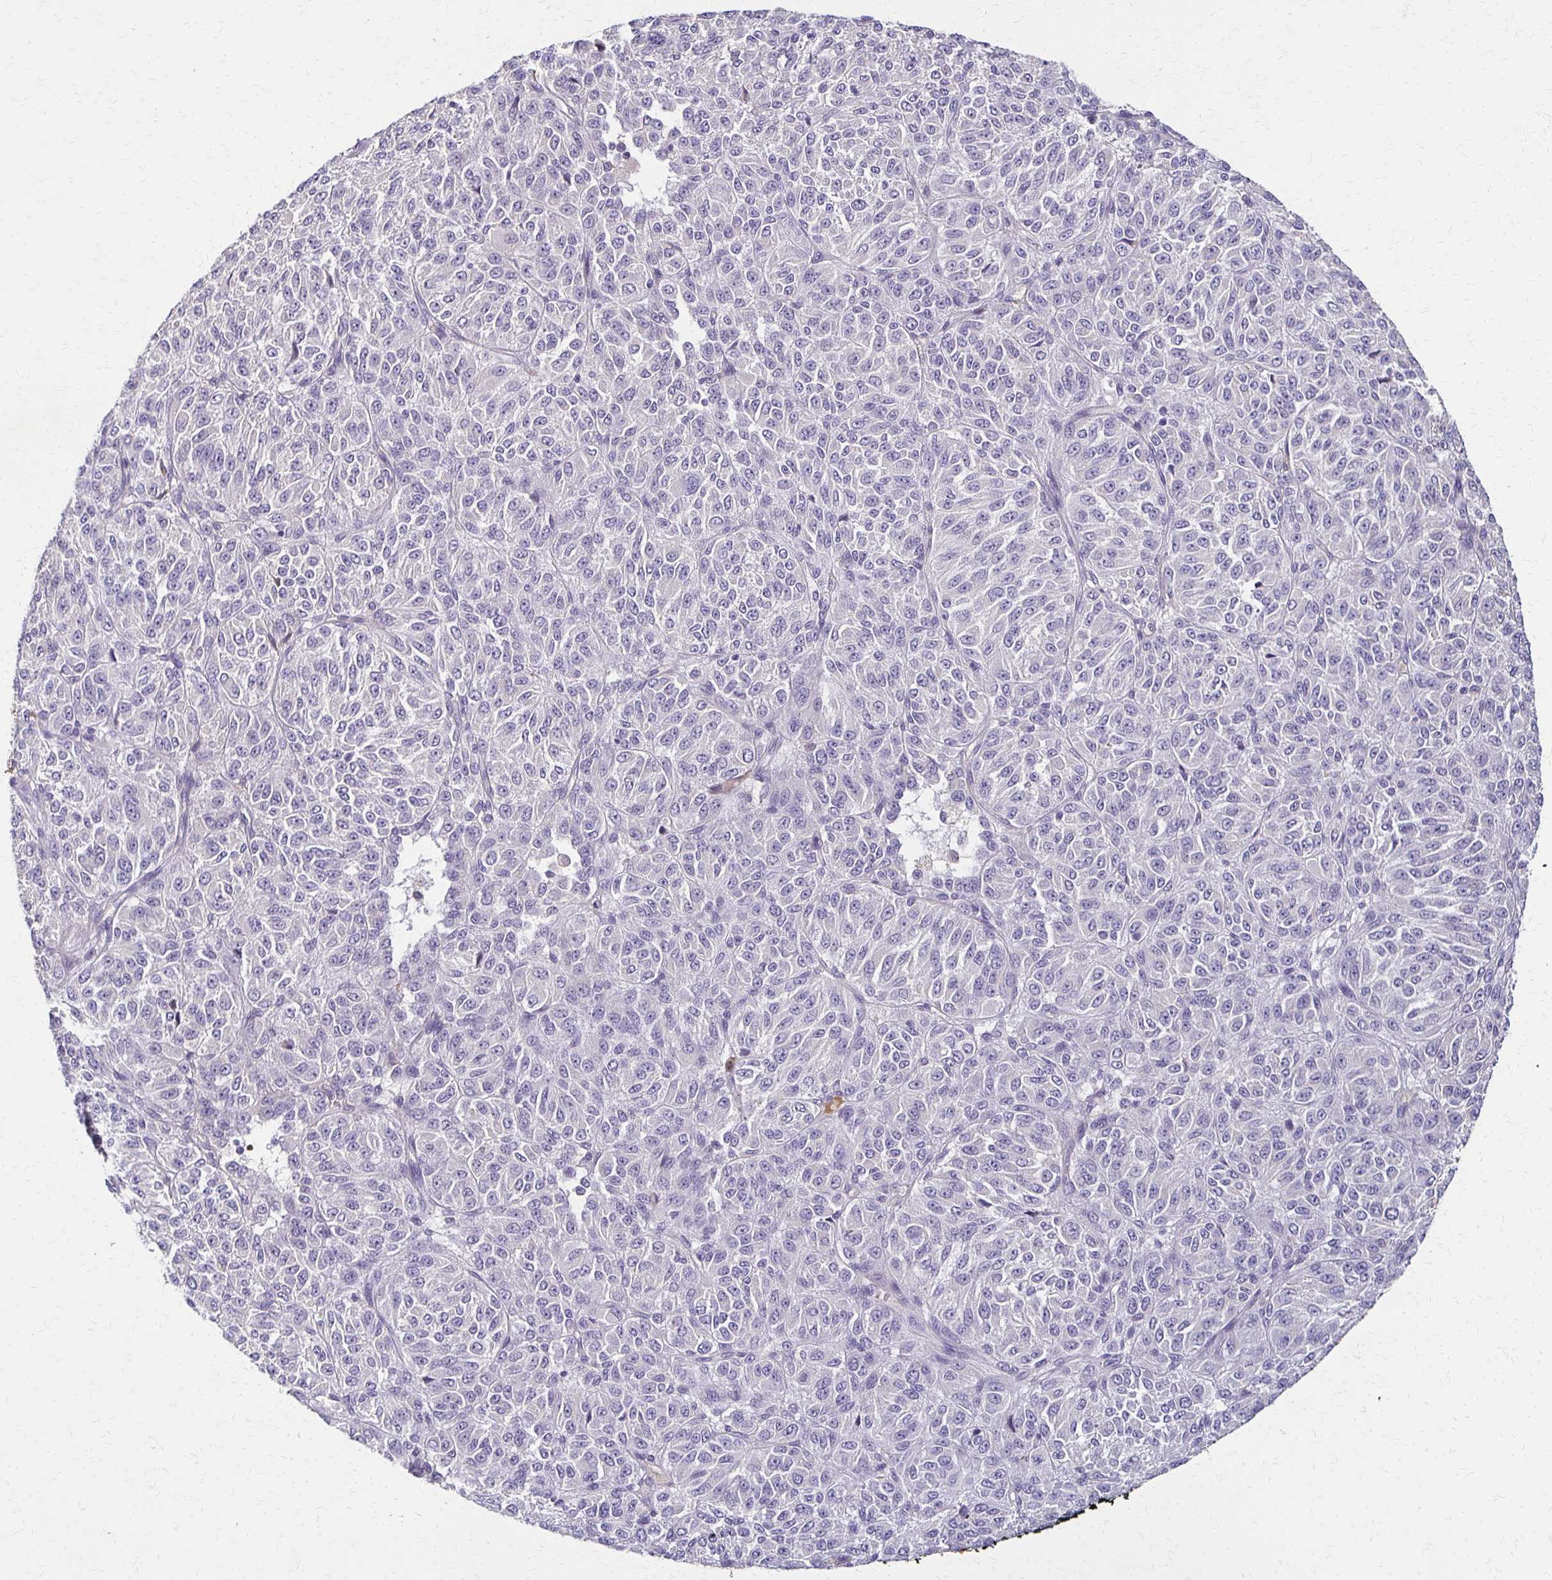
{"staining": {"intensity": "negative", "quantity": "none", "location": "none"}, "tissue": "melanoma", "cell_type": "Tumor cells", "image_type": "cancer", "snomed": [{"axis": "morphology", "description": "Malignant melanoma, Metastatic site"}, {"axis": "topography", "description": "Brain"}], "caption": "Melanoma was stained to show a protein in brown. There is no significant expression in tumor cells.", "gene": "BBS12", "patient": {"sex": "female", "age": 56}}